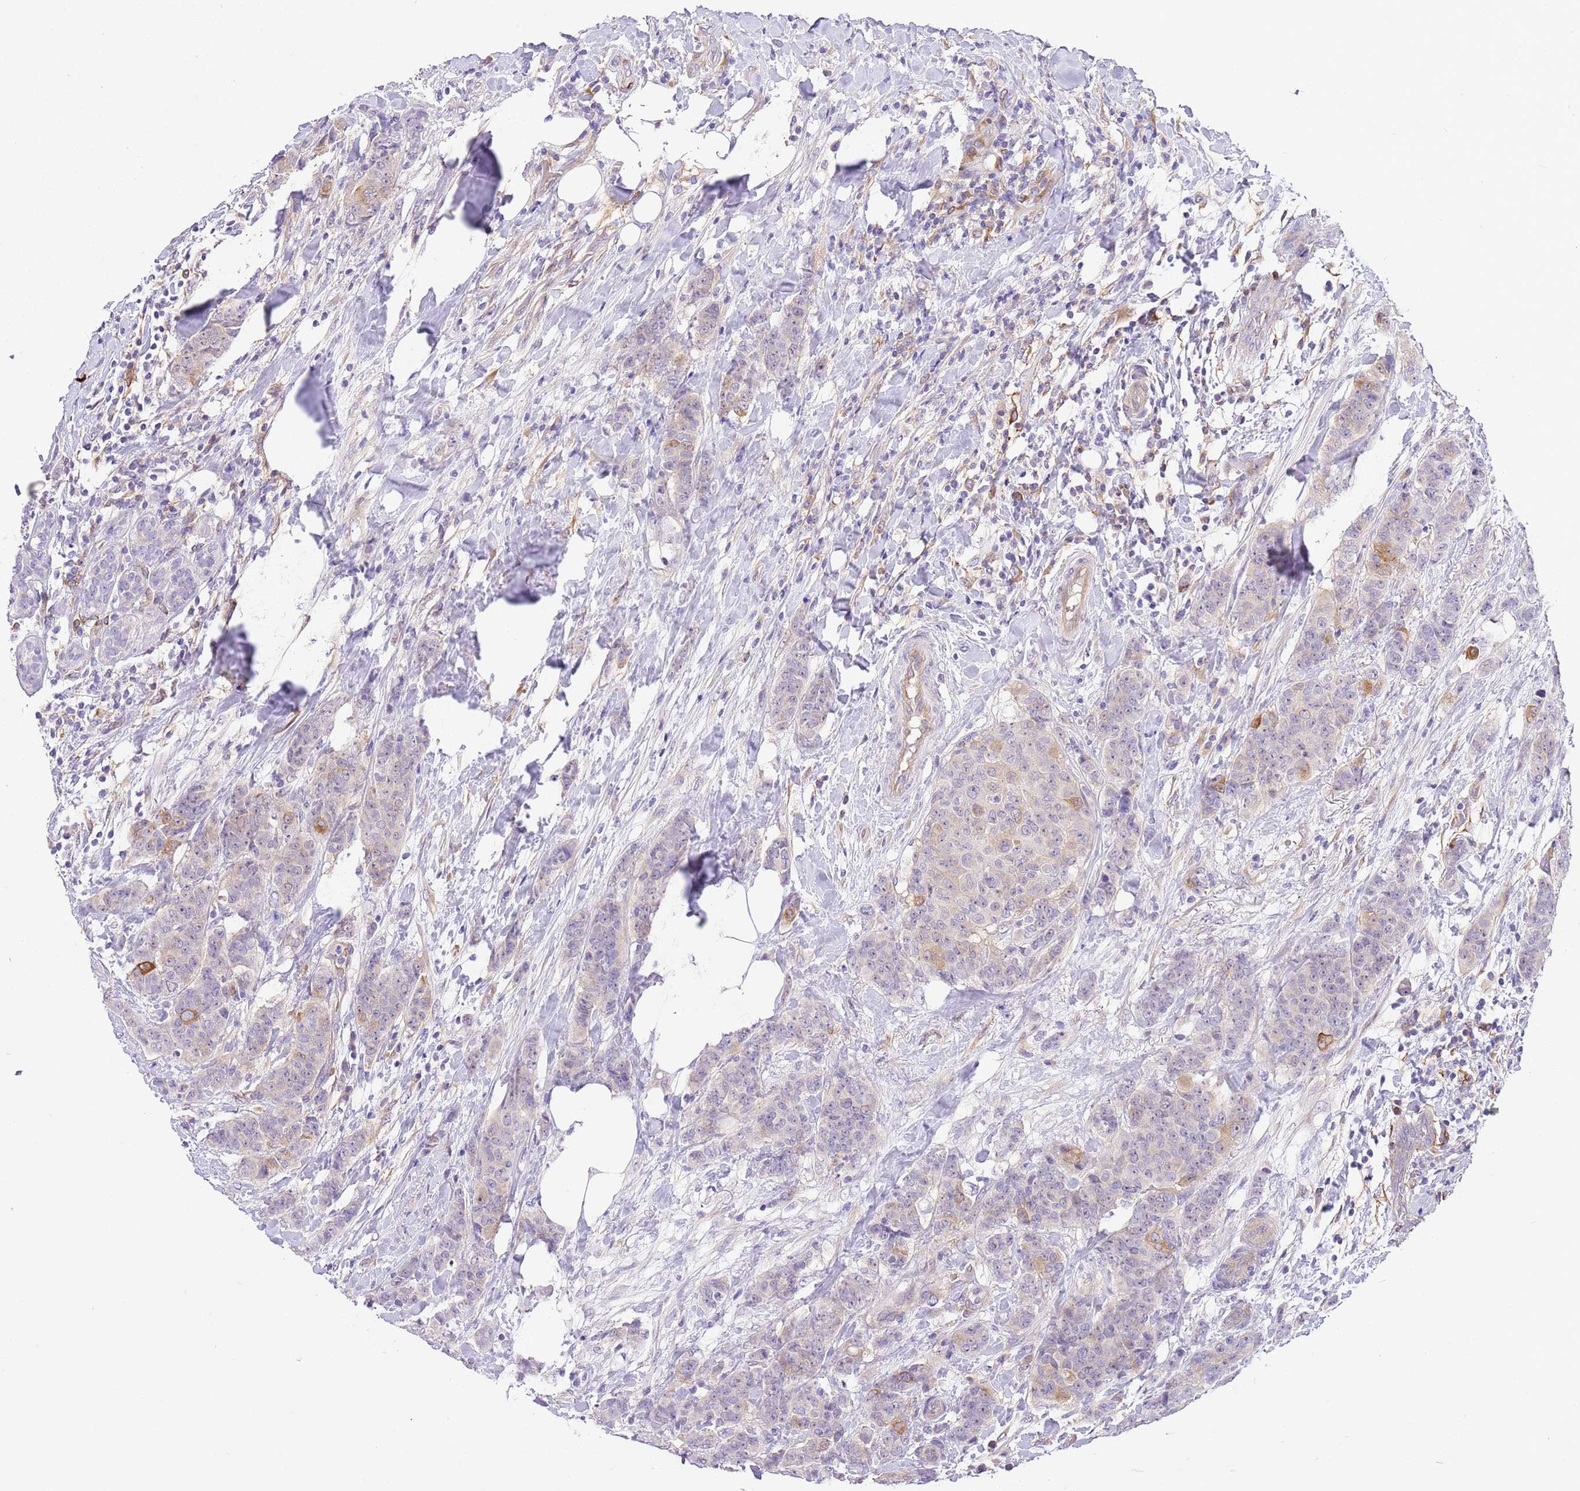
{"staining": {"intensity": "weak", "quantity": "<25%", "location": "cytoplasmic/membranous"}, "tissue": "breast cancer", "cell_type": "Tumor cells", "image_type": "cancer", "snomed": [{"axis": "morphology", "description": "Duct carcinoma"}, {"axis": "topography", "description": "Breast"}], "caption": "Tumor cells show no significant positivity in breast cancer.", "gene": "RFK", "patient": {"sex": "female", "age": 40}}